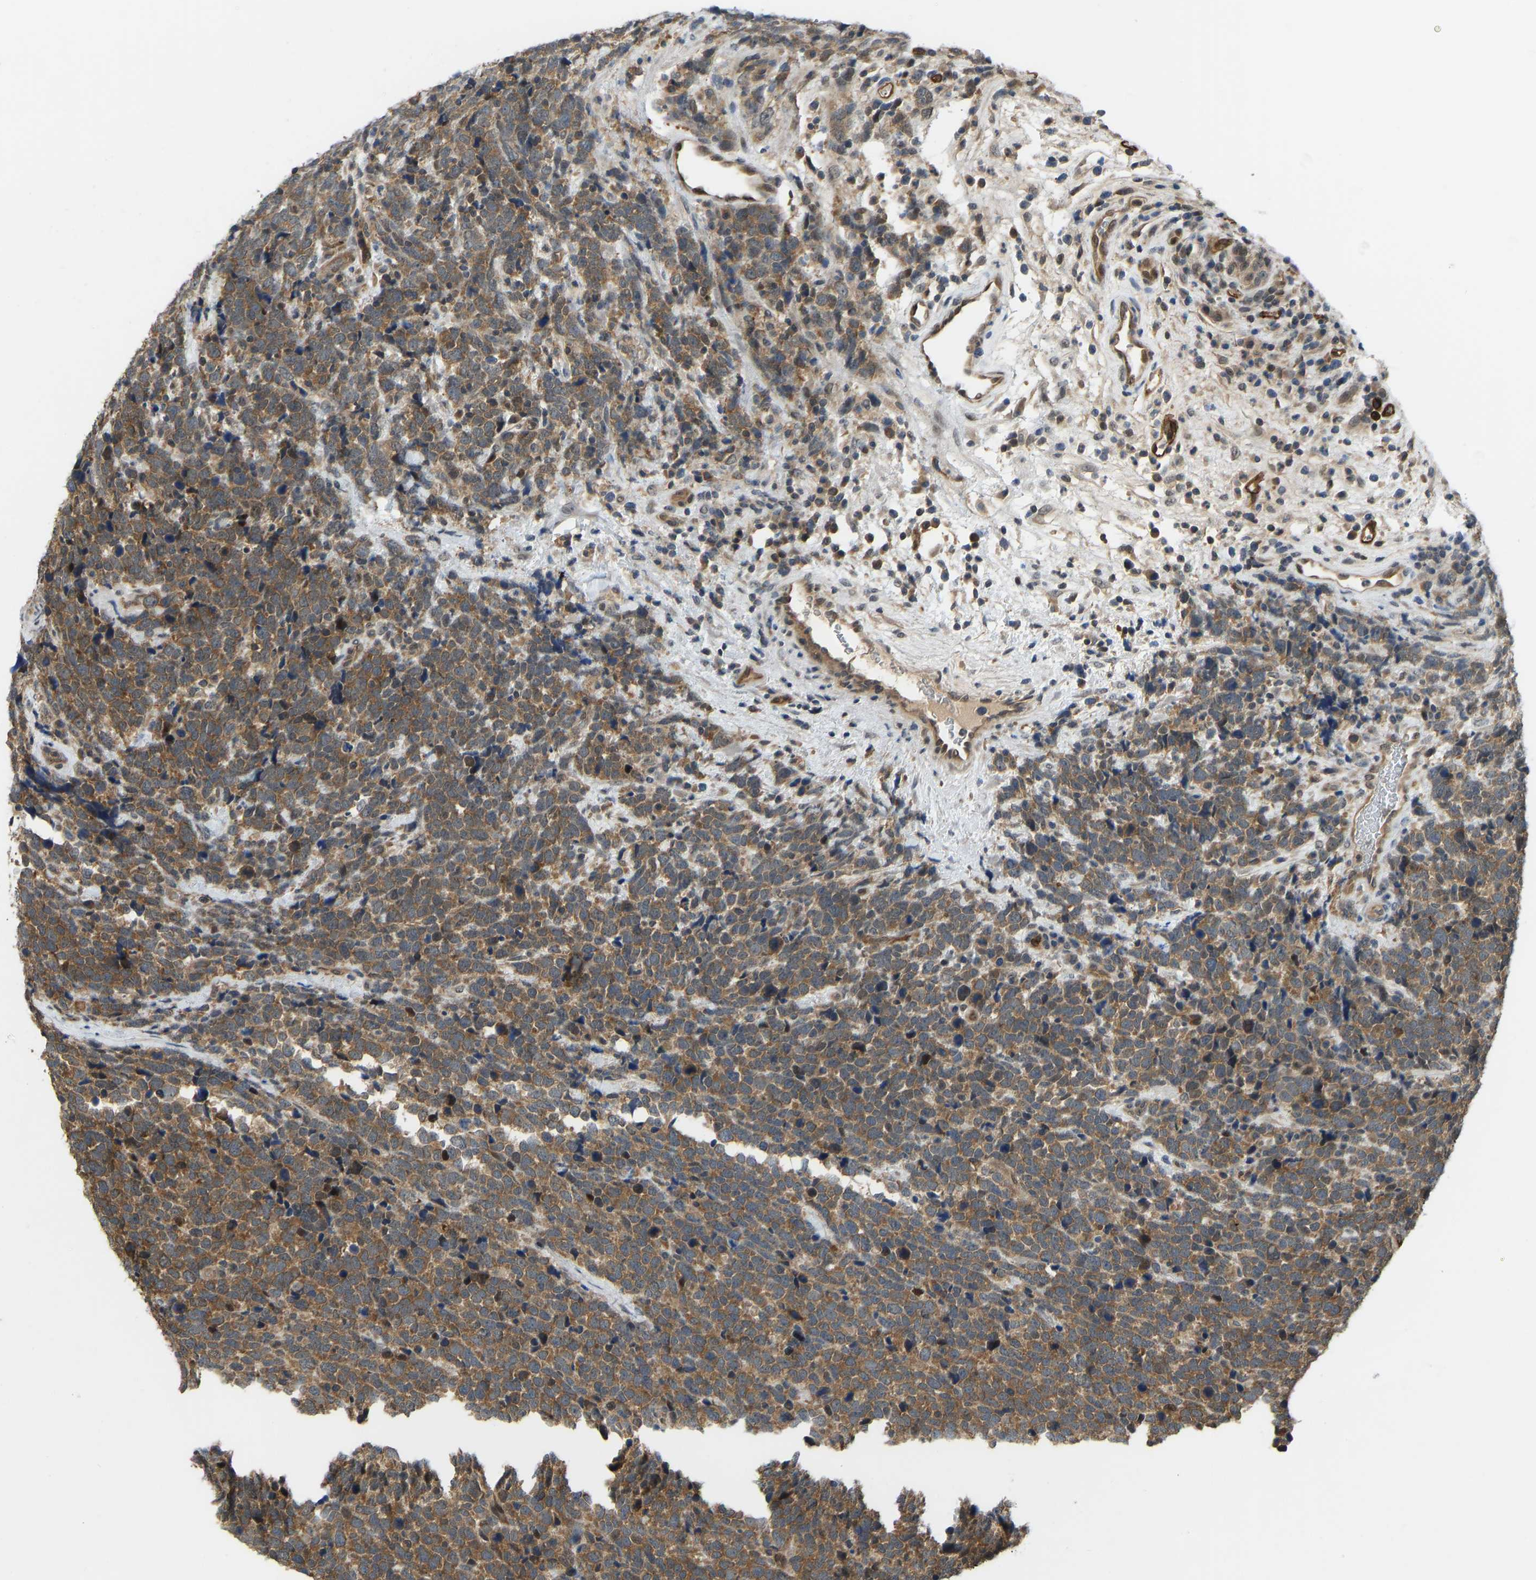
{"staining": {"intensity": "moderate", "quantity": ">75%", "location": "cytoplasmic/membranous"}, "tissue": "urothelial cancer", "cell_type": "Tumor cells", "image_type": "cancer", "snomed": [{"axis": "morphology", "description": "Urothelial carcinoma, High grade"}, {"axis": "topography", "description": "Urinary bladder"}], "caption": "Tumor cells display medium levels of moderate cytoplasmic/membranous positivity in approximately >75% of cells in human urothelial carcinoma (high-grade).", "gene": "CCT8", "patient": {"sex": "female", "age": 82}}